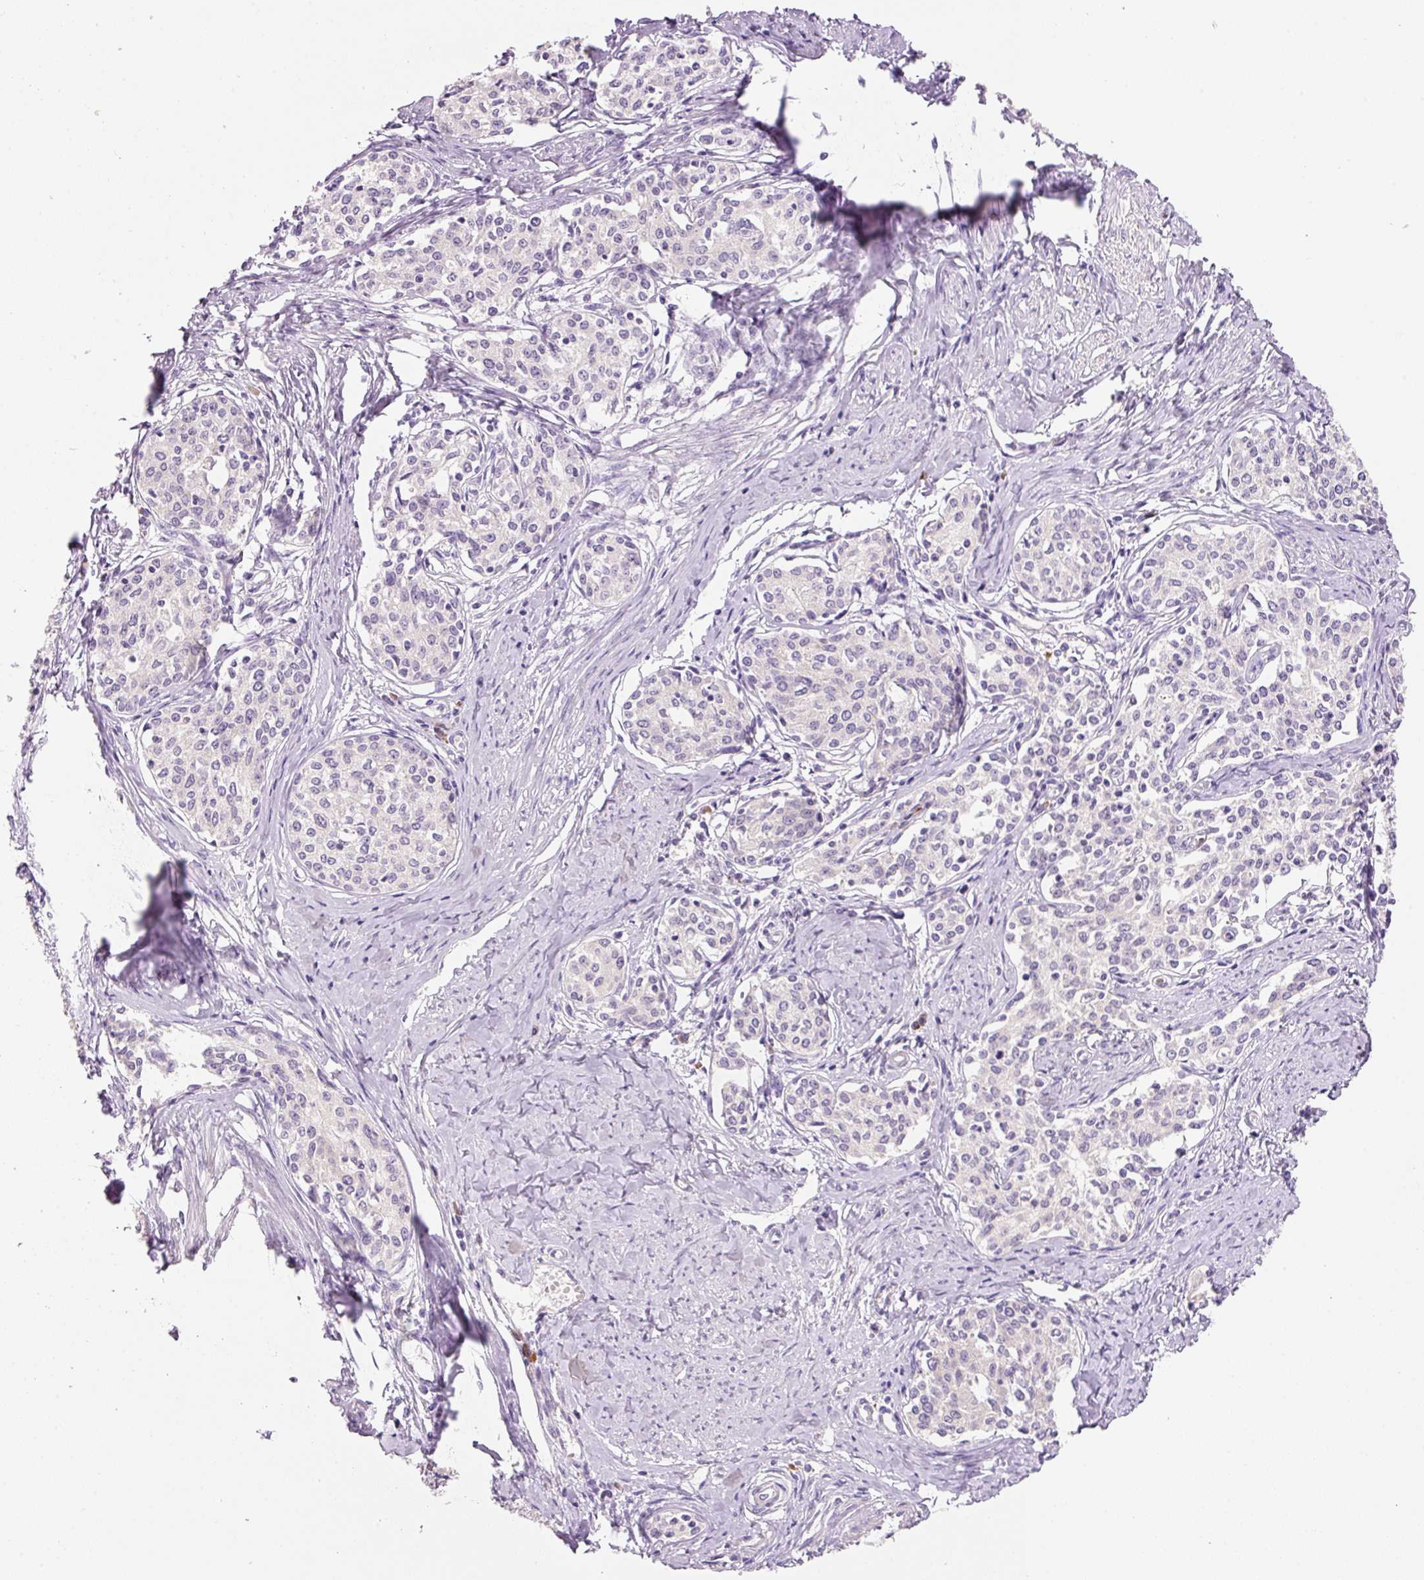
{"staining": {"intensity": "negative", "quantity": "none", "location": "none"}, "tissue": "cervical cancer", "cell_type": "Tumor cells", "image_type": "cancer", "snomed": [{"axis": "morphology", "description": "Squamous cell carcinoma, NOS"}, {"axis": "morphology", "description": "Adenocarcinoma, NOS"}, {"axis": "topography", "description": "Cervix"}], "caption": "Immunohistochemical staining of human cervical cancer (squamous cell carcinoma) shows no significant positivity in tumor cells.", "gene": "TENT5C", "patient": {"sex": "female", "age": 52}}